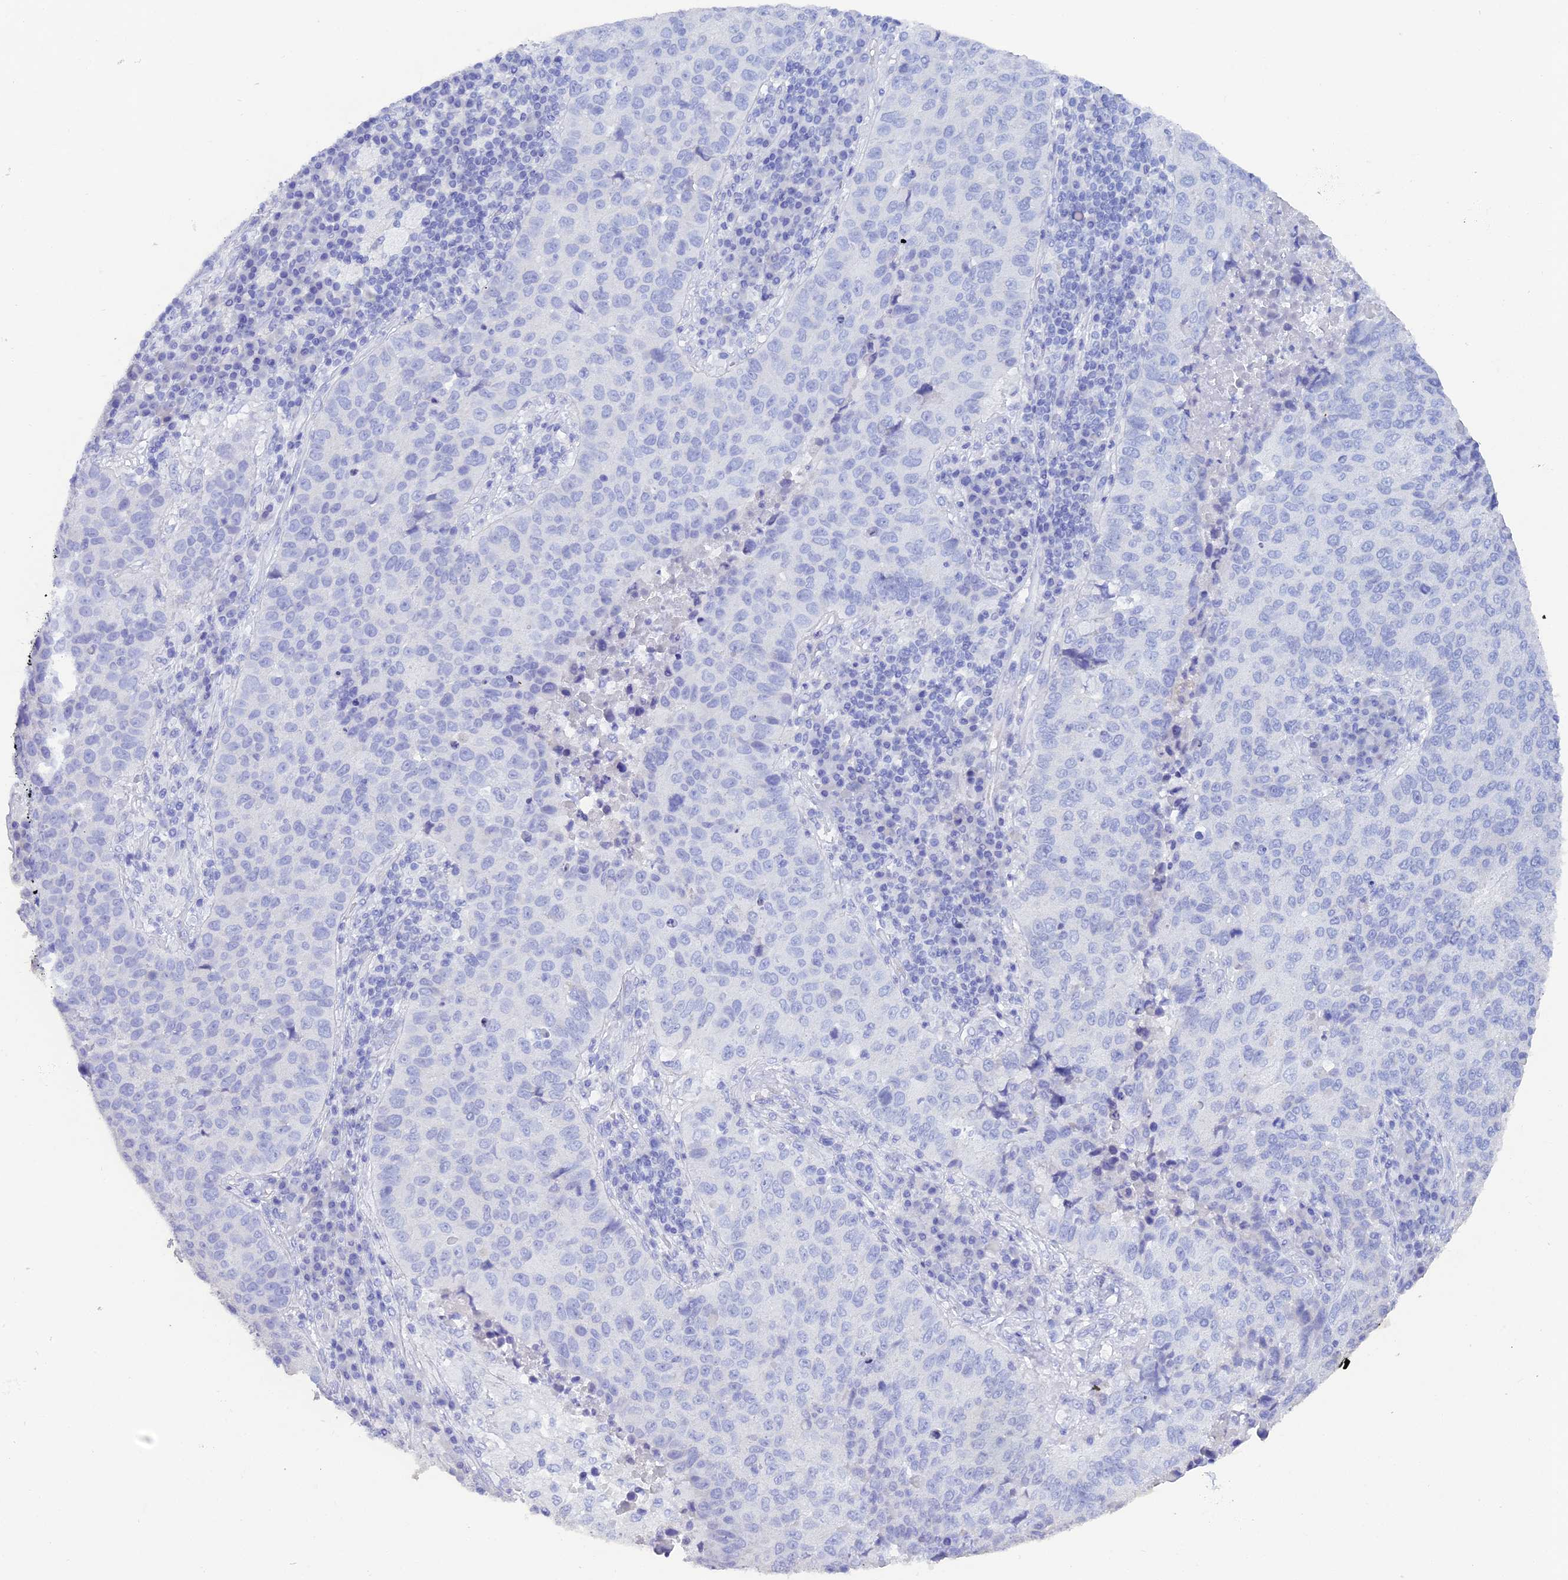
{"staining": {"intensity": "negative", "quantity": "none", "location": "none"}, "tissue": "lung cancer", "cell_type": "Tumor cells", "image_type": "cancer", "snomed": [{"axis": "morphology", "description": "Squamous cell carcinoma, NOS"}, {"axis": "topography", "description": "Lung"}], "caption": "Protein analysis of lung squamous cell carcinoma displays no significant positivity in tumor cells.", "gene": "REG1A", "patient": {"sex": "male", "age": 73}}